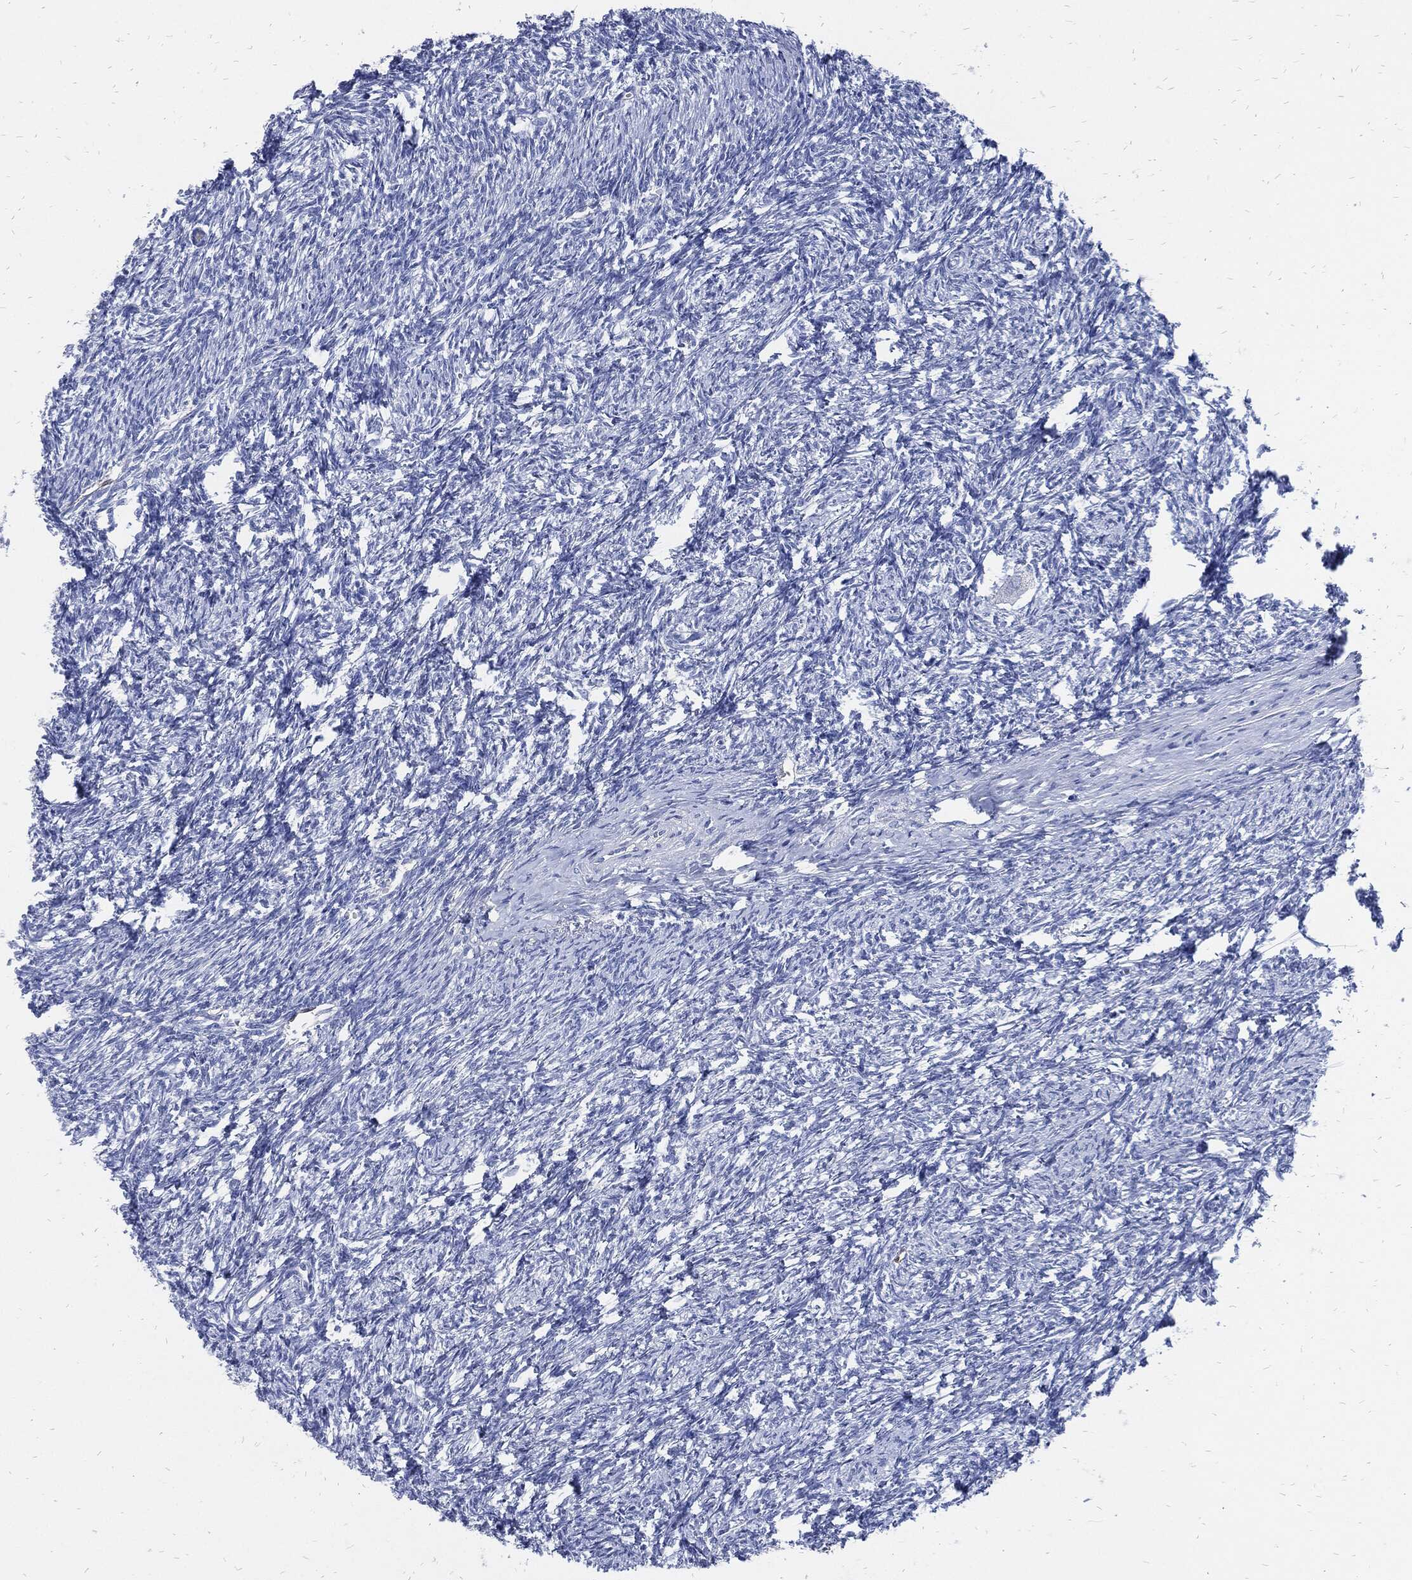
{"staining": {"intensity": "negative", "quantity": "none", "location": "none"}, "tissue": "ovary", "cell_type": "Follicle cells", "image_type": "normal", "snomed": [{"axis": "morphology", "description": "Normal tissue, NOS"}, {"axis": "topography", "description": "Fallopian tube"}, {"axis": "topography", "description": "Ovary"}], "caption": "Immunohistochemistry histopathology image of unremarkable ovary: ovary stained with DAB shows no significant protein positivity in follicle cells. Nuclei are stained in blue.", "gene": "FABP4", "patient": {"sex": "female", "age": 33}}